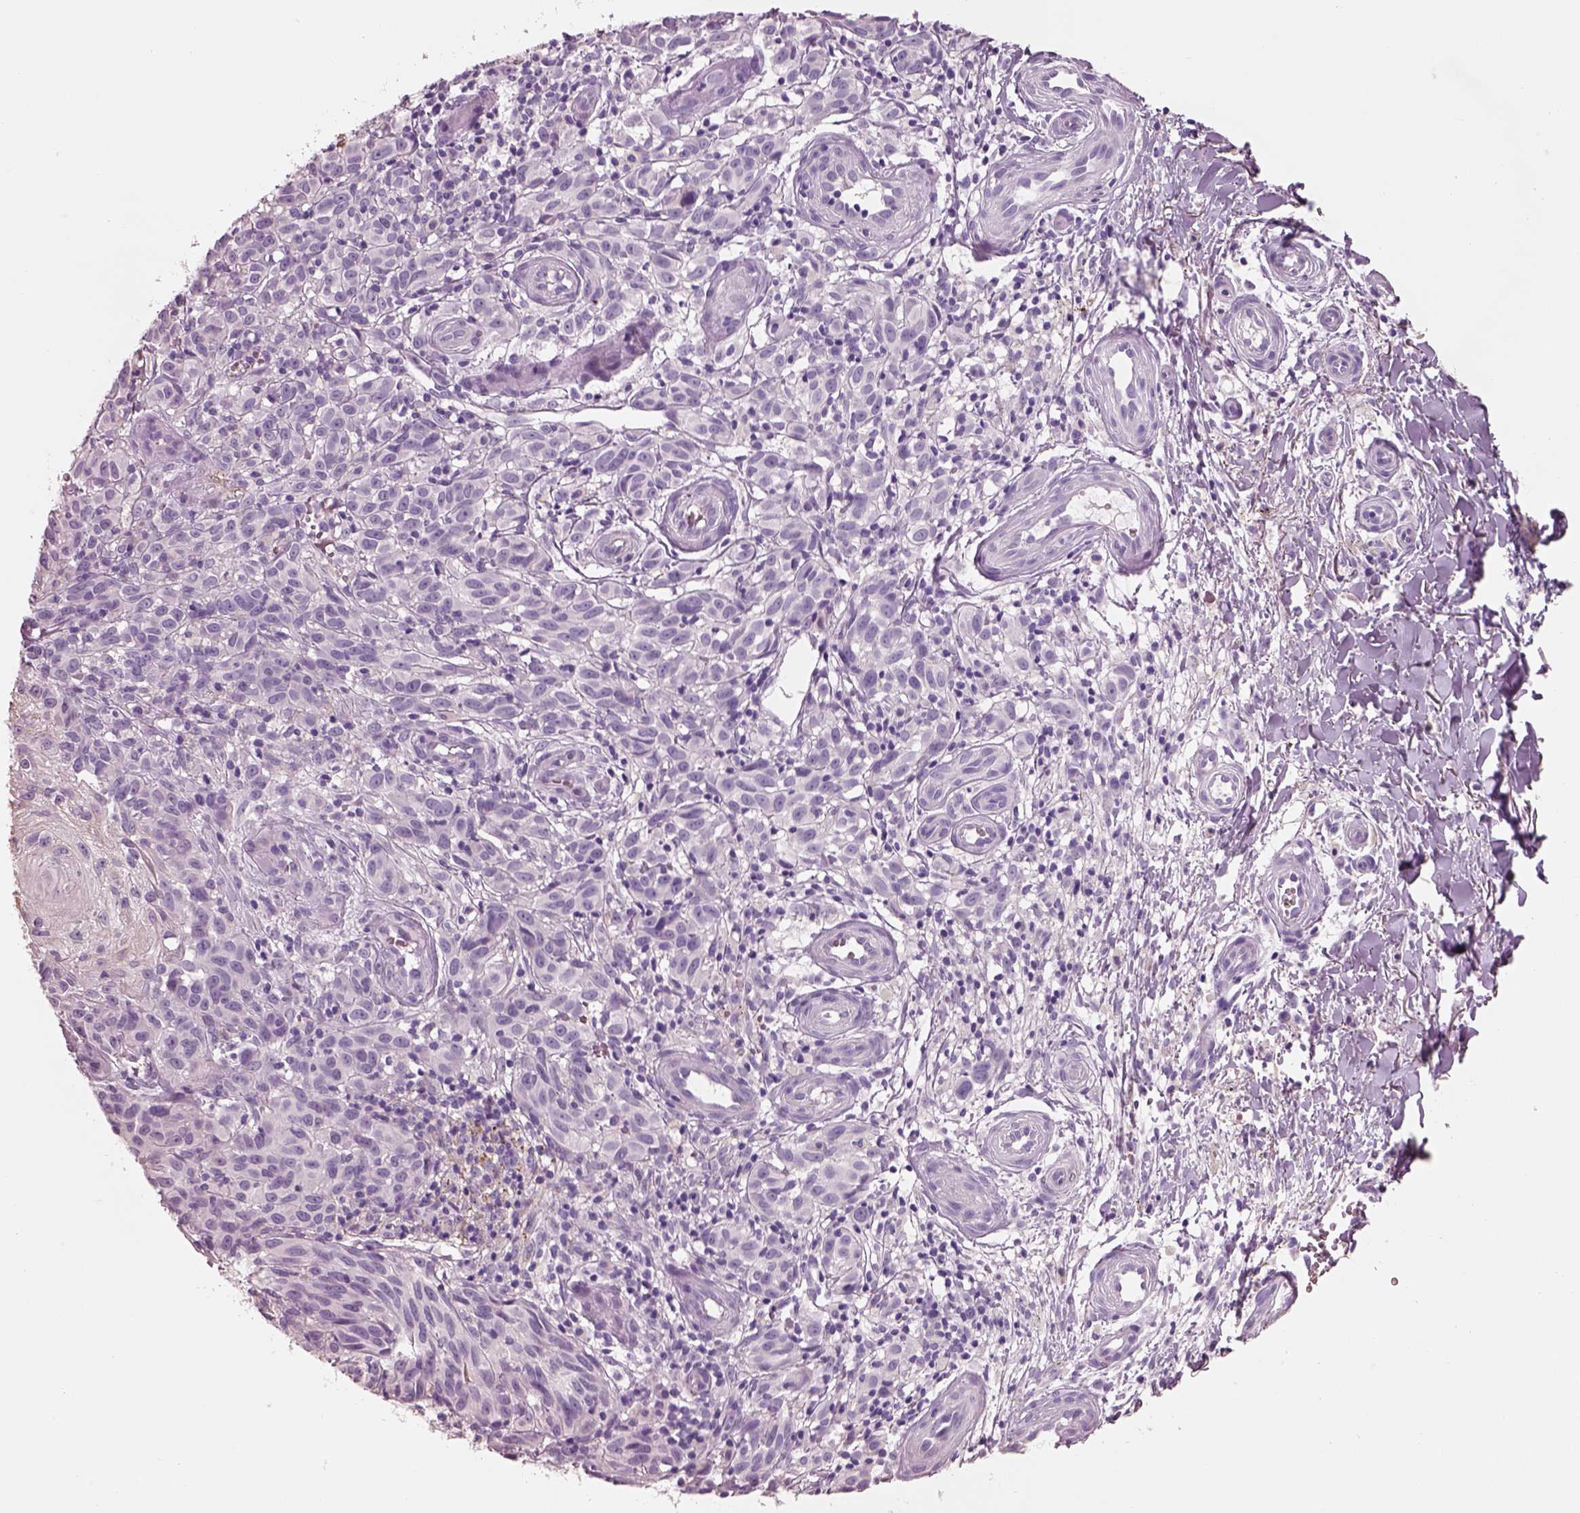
{"staining": {"intensity": "negative", "quantity": "none", "location": "none"}, "tissue": "melanoma", "cell_type": "Tumor cells", "image_type": "cancer", "snomed": [{"axis": "morphology", "description": "Malignant melanoma, NOS"}, {"axis": "topography", "description": "Skin"}], "caption": "The image shows no significant staining in tumor cells of malignant melanoma.", "gene": "PNOC", "patient": {"sex": "female", "age": 53}}